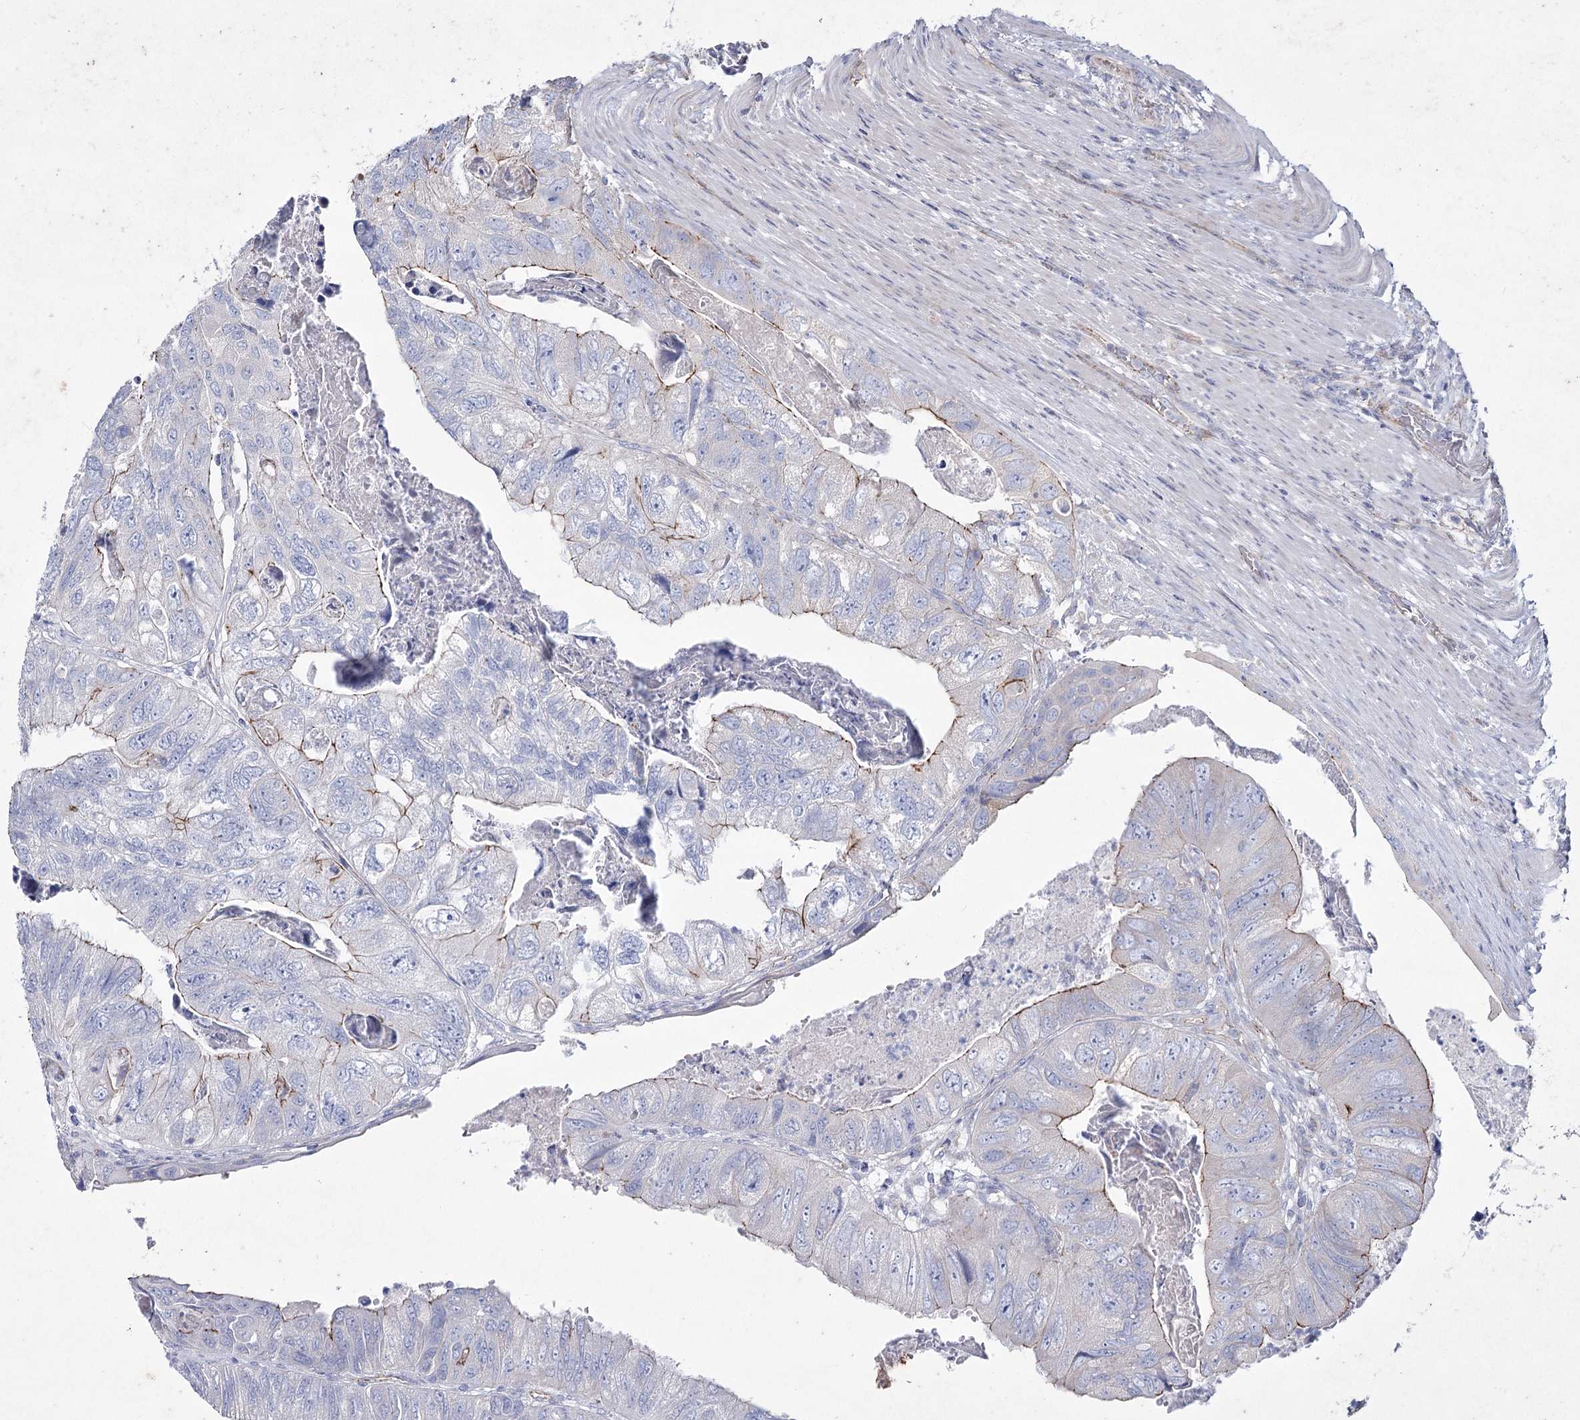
{"staining": {"intensity": "moderate", "quantity": "<25%", "location": "cytoplasmic/membranous"}, "tissue": "colorectal cancer", "cell_type": "Tumor cells", "image_type": "cancer", "snomed": [{"axis": "morphology", "description": "Adenocarcinoma, NOS"}, {"axis": "topography", "description": "Rectum"}], "caption": "Protein staining of colorectal cancer (adenocarcinoma) tissue demonstrates moderate cytoplasmic/membranous positivity in about <25% of tumor cells.", "gene": "LDLRAD3", "patient": {"sex": "male", "age": 63}}